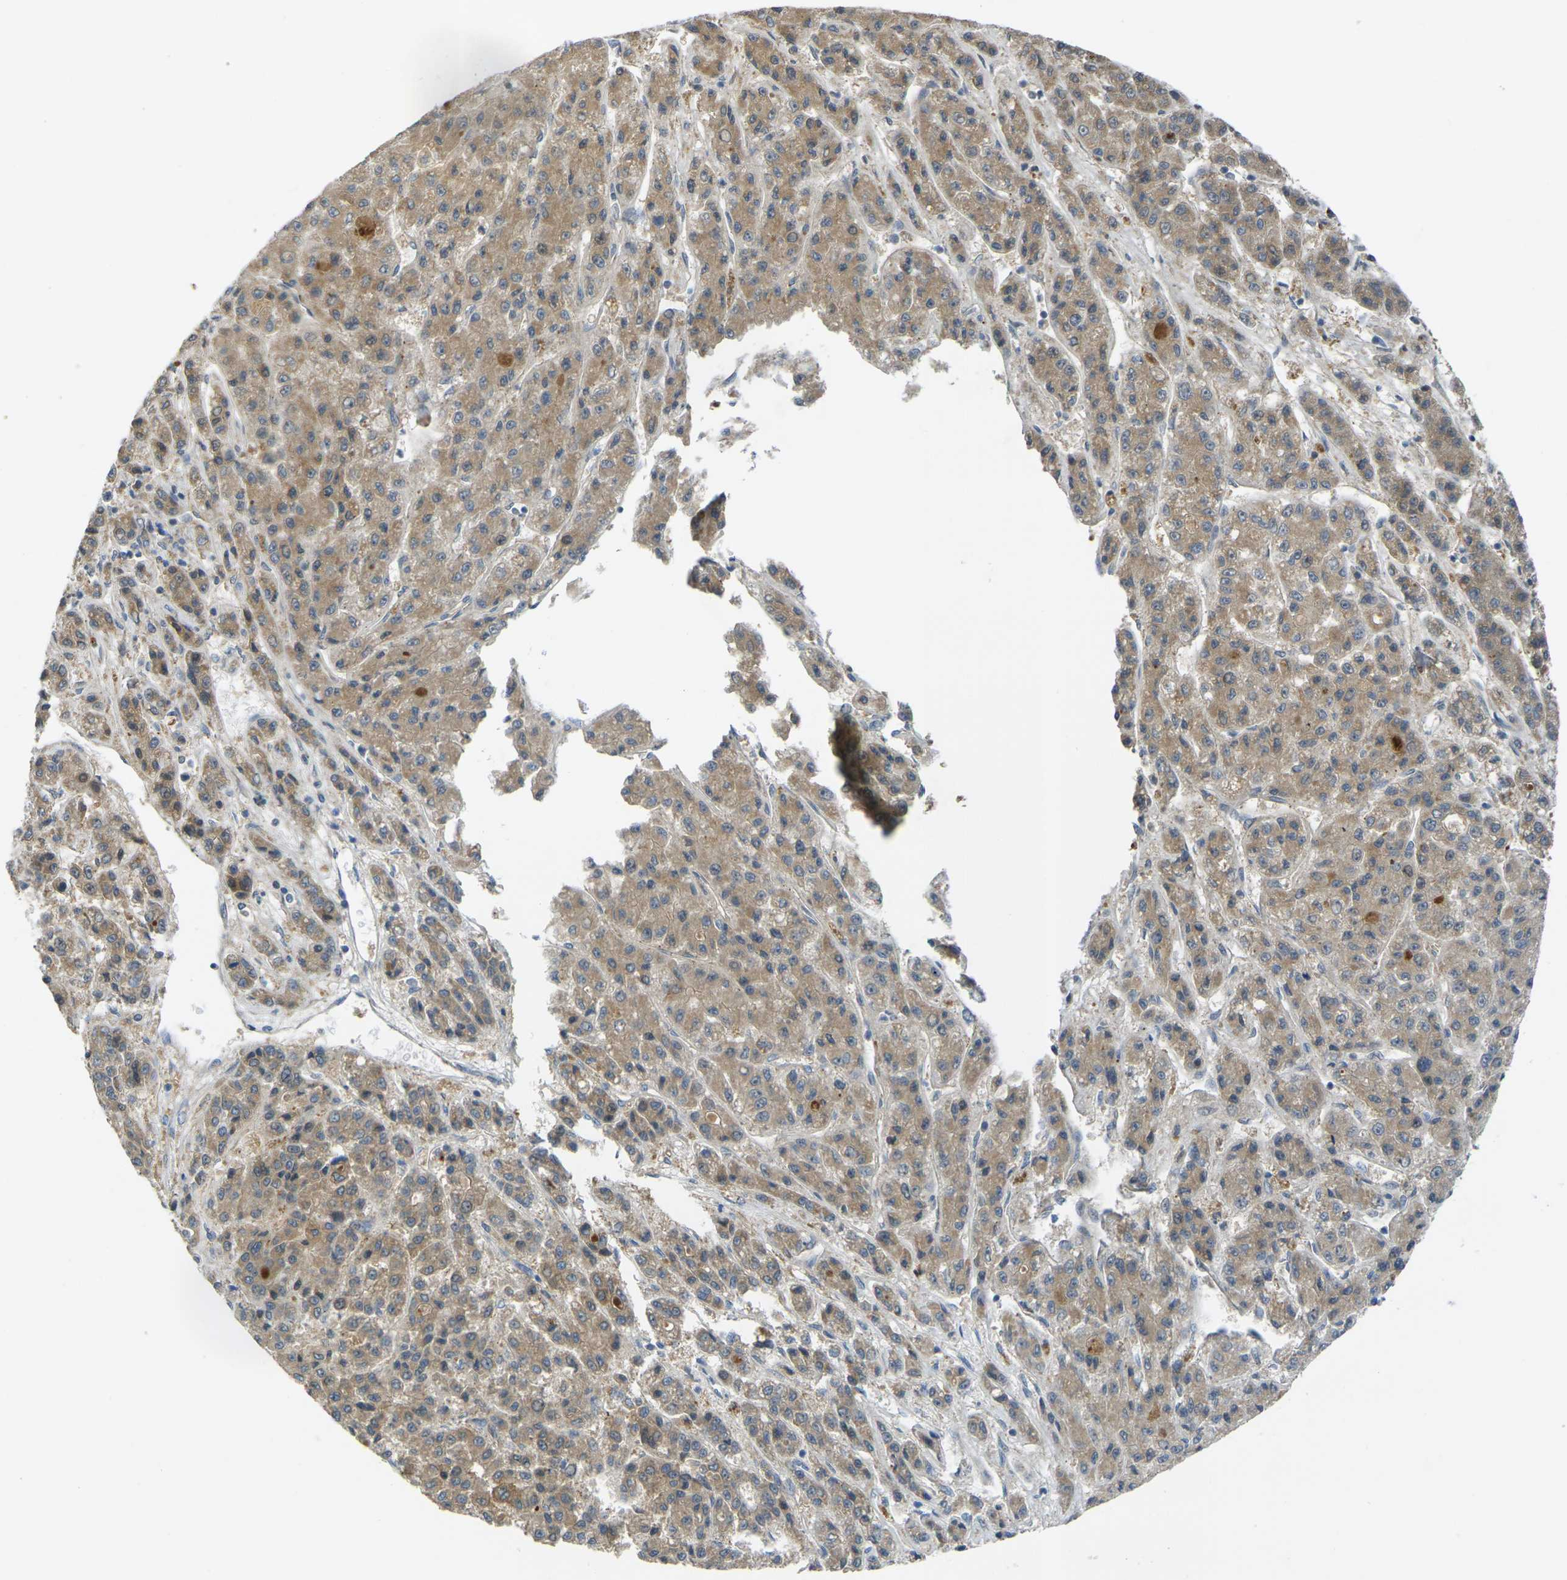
{"staining": {"intensity": "moderate", "quantity": ">75%", "location": "cytoplasmic/membranous"}, "tissue": "liver cancer", "cell_type": "Tumor cells", "image_type": "cancer", "snomed": [{"axis": "morphology", "description": "Carcinoma, Hepatocellular, NOS"}, {"axis": "topography", "description": "Liver"}], "caption": "High-magnification brightfield microscopy of liver cancer (hepatocellular carcinoma) stained with DAB (brown) and counterstained with hematoxylin (blue). tumor cells exhibit moderate cytoplasmic/membranous positivity is seen in approximately>75% of cells.", "gene": "GNA12", "patient": {"sex": "male", "age": 70}}